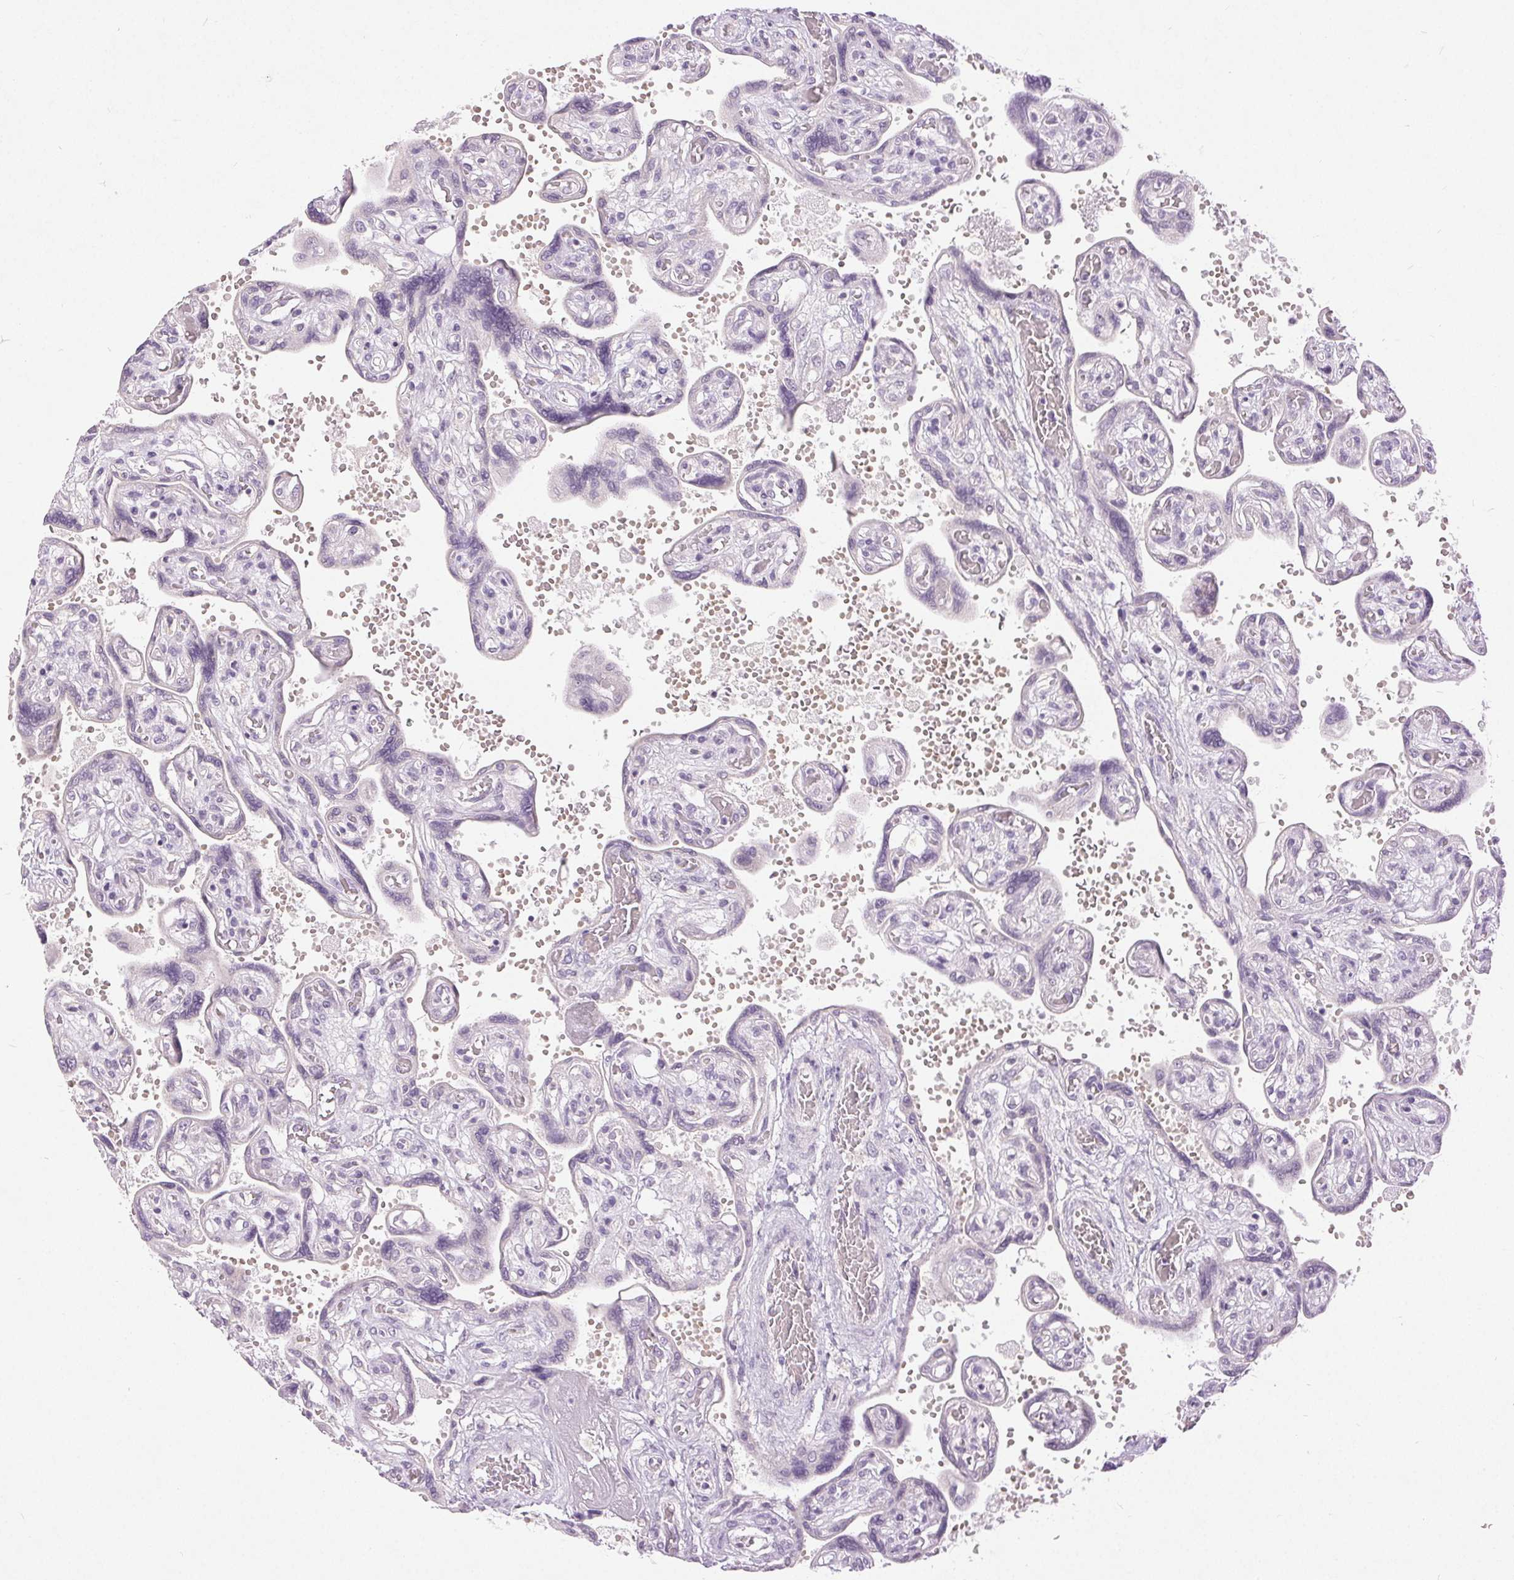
{"staining": {"intensity": "negative", "quantity": "none", "location": "none"}, "tissue": "placenta", "cell_type": "Trophoblastic cells", "image_type": "normal", "snomed": [{"axis": "morphology", "description": "Normal tissue, NOS"}, {"axis": "topography", "description": "Placenta"}], "caption": "This image is of benign placenta stained with immunohistochemistry to label a protein in brown with the nuclei are counter-stained blue. There is no staining in trophoblastic cells.", "gene": "DSG3", "patient": {"sex": "female", "age": 32}}